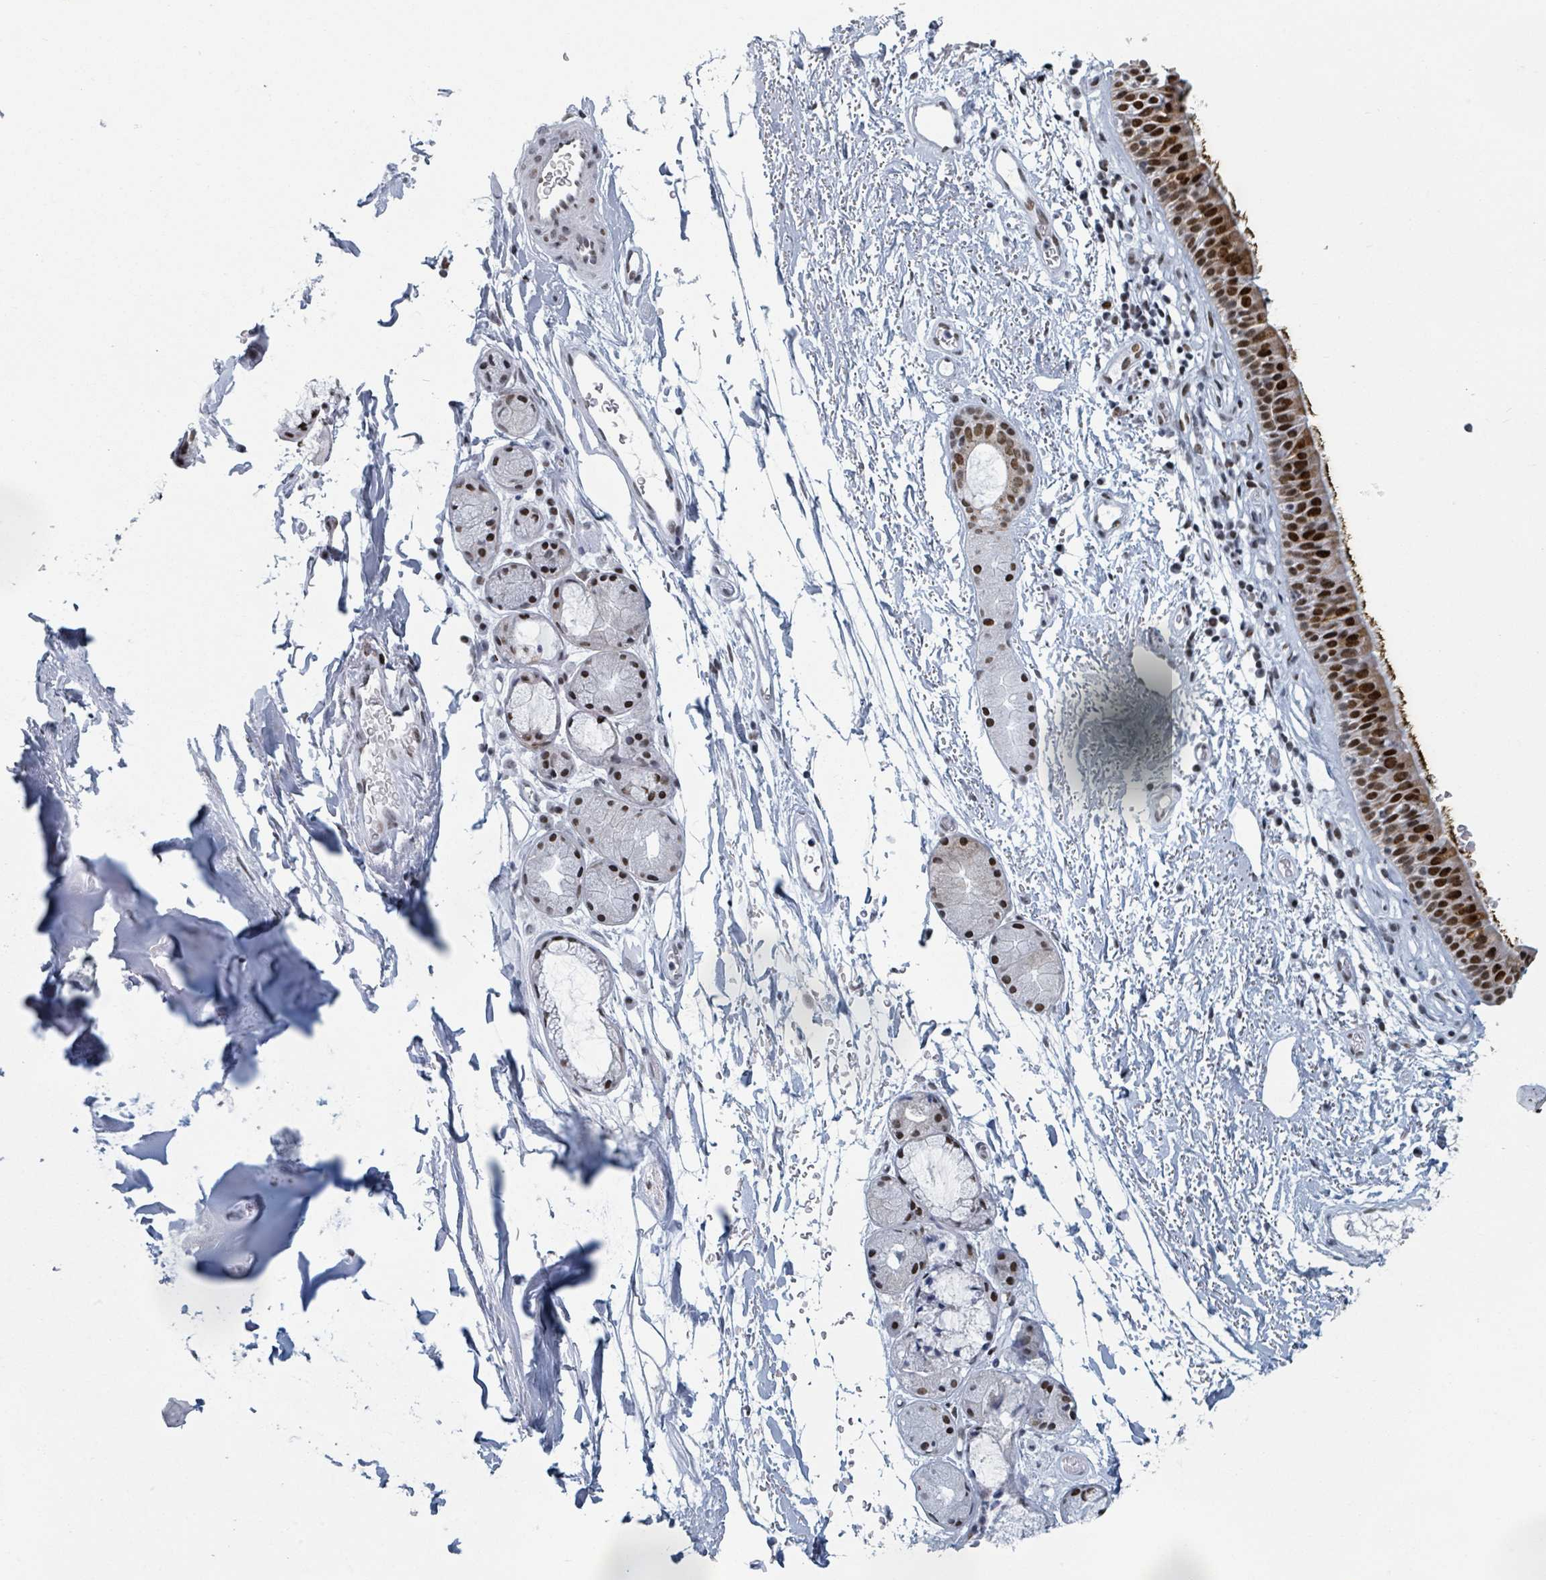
{"staining": {"intensity": "strong", "quantity": ">75%", "location": "nuclear"}, "tissue": "nasopharynx", "cell_type": "Respiratory epithelial cells", "image_type": "normal", "snomed": [{"axis": "morphology", "description": "Normal tissue, NOS"}, {"axis": "topography", "description": "Cartilage tissue"}, {"axis": "topography", "description": "Nasopharynx"}], "caption": "Immunohistochemistry (DAB (3,3'-diaminobenzidine)) staining of benign human nasopharynx displays strong nuclear protein expression in about >75% of respiratory epithelial cells.", "gene": "DHX16", "patient": {"sex": "male", "age": 56}}